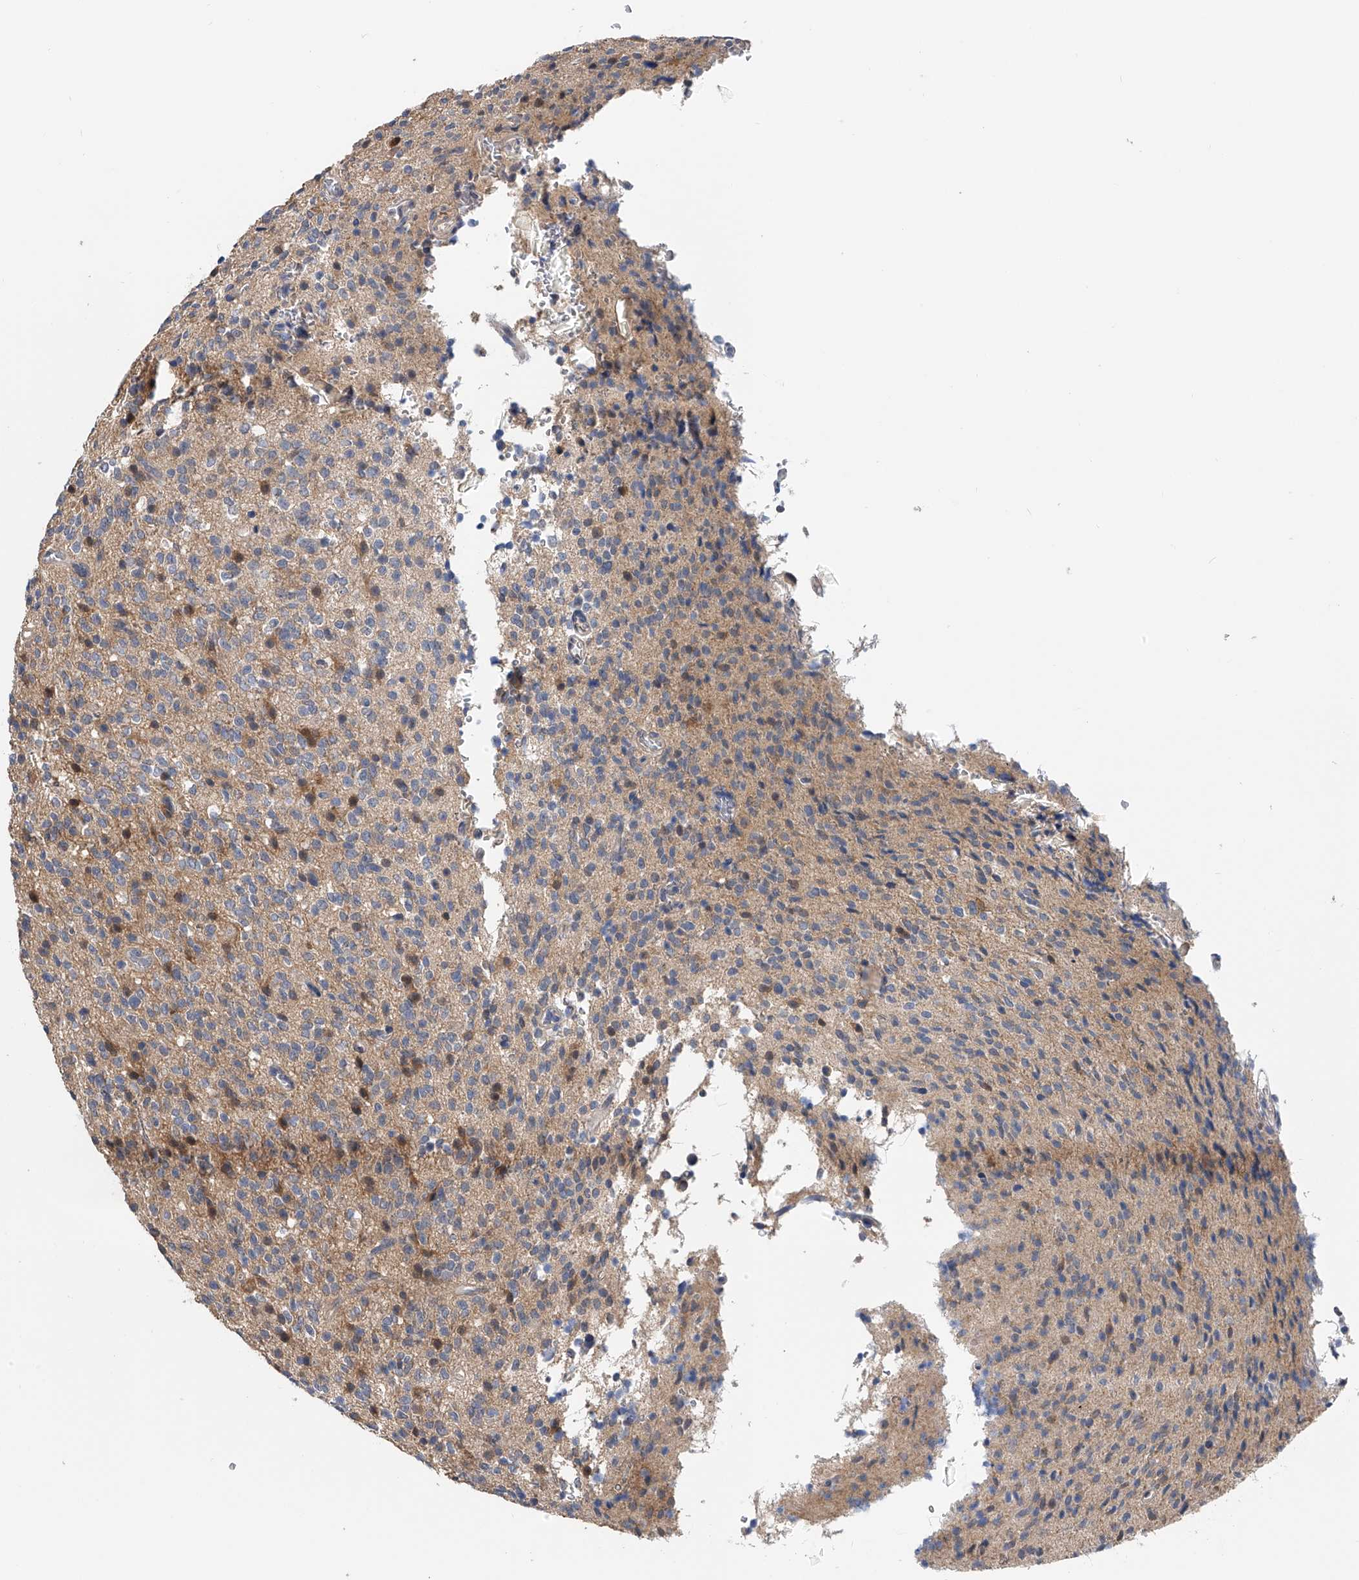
{"staining": {"intensity": "weak", "quantity": "<25%", "location": "cytoplasmic/membranous"}, "tissue": "glioma", "cell_type": "Tumor cells", "image_type": "cancer", "snomed": [{"axis": "morphology", "description": "Glioma, malignant, High grade"}, {"axis": "topography", "description": "Brain"}], "caption": "DAB immunohistochemical staining of human glioma shows no significant positivity in tumor cells.", "gene": "PGM3", "patient": {"sex": "male", "age": 34}}